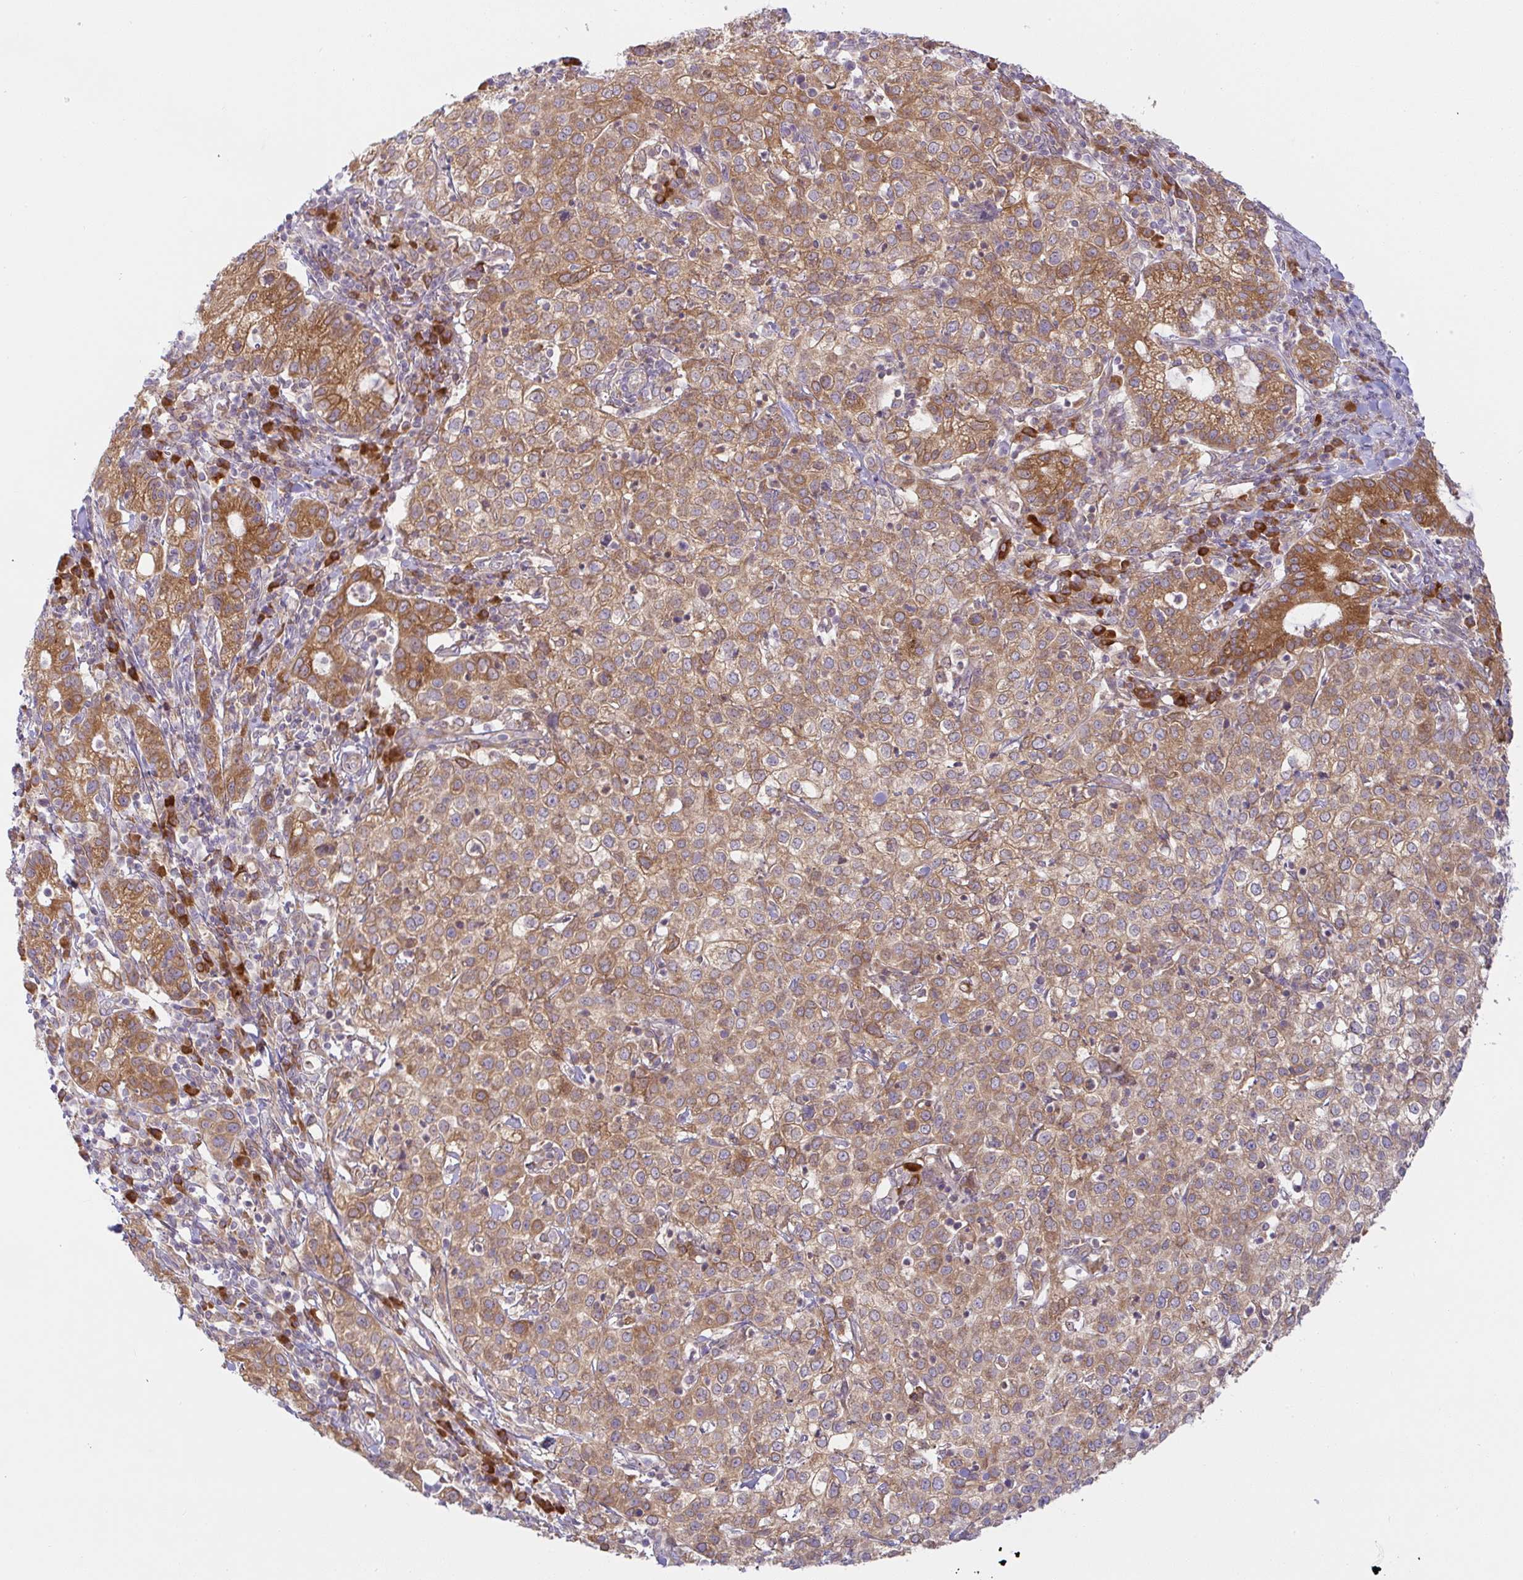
{"staining": {"intensity": "moderate", "quantity": ">75%", "location": "cytoplasmic/membranous"}, "tissue": "cervical cancer", "cell_type": "Tumor cells", "image_type": "cancer", "snomed": [{"axis": "morphology", "description": "Normal tissue, NOS"}, {"axis": "morphology", "description": "Adenocarcinoma, NOS"}, {"axis": "topography", "description": "Cervix"}], "caption": "The immunohistochemical stain labels moderate cytoplasmic/membranous expression in tumor cells of adenocarcinoma (cervical) tissue. The protein is stained brown, and the nuclei are stained in blue (DAB IHC with brightfield microscopy, high magnification).", "gene": "DERL2", "patient": {"sex": "female", "age": 44}}